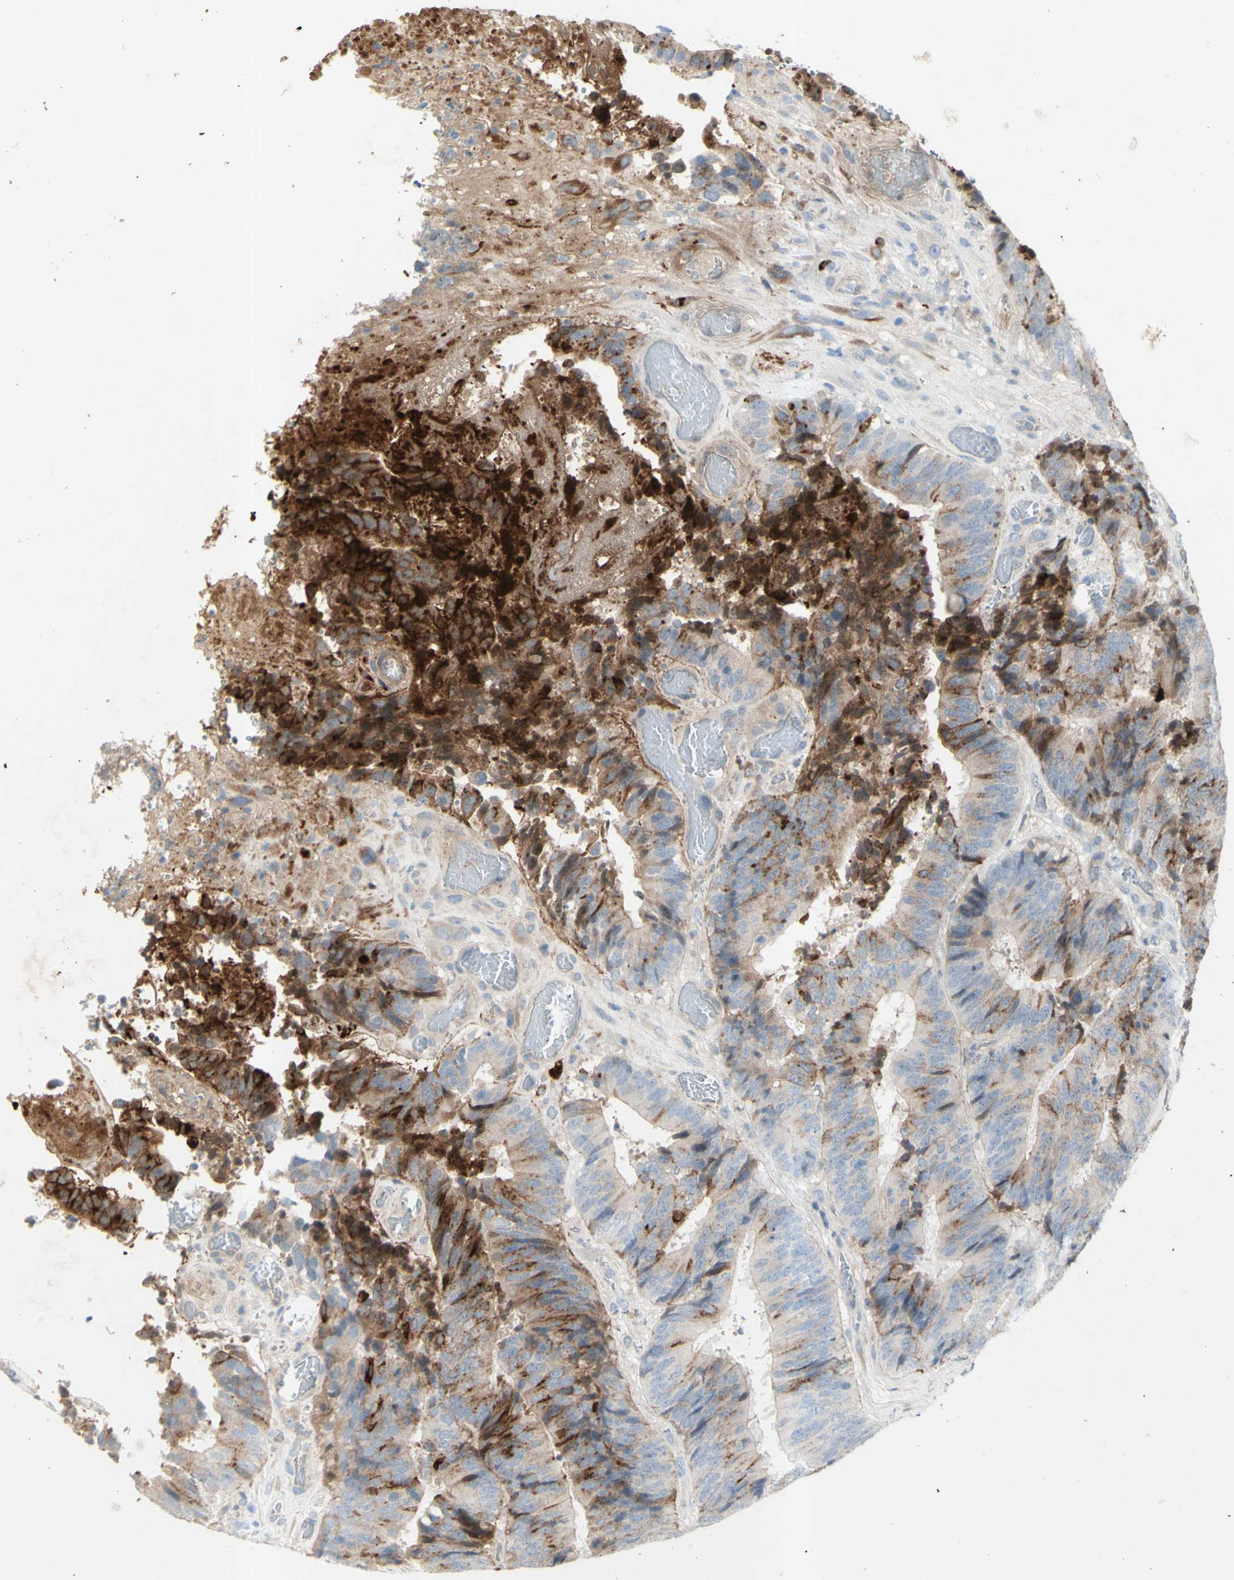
{"staining": {"intensity": "strong", "quantity": "25%-75%", "location": "cytoplasmic/membranous"}, "tissue": "colorectal cancer", "cell_type": "Tumor cells", "image_type": "cancer", "snomed": [{"axis": "morphology", "description": "Adenocarcinoma, NOS"}, {"axis": "topography", "description": "Rectum"}], "caption": "Protein analysis of adenocarcinoma (colorectal) tissue reveals strong cytoplasmic/membranous positivity in about 25%-75% of tumor cells.", "gene": "GDF15", "patient": {"sex": "male", "age": 72}}